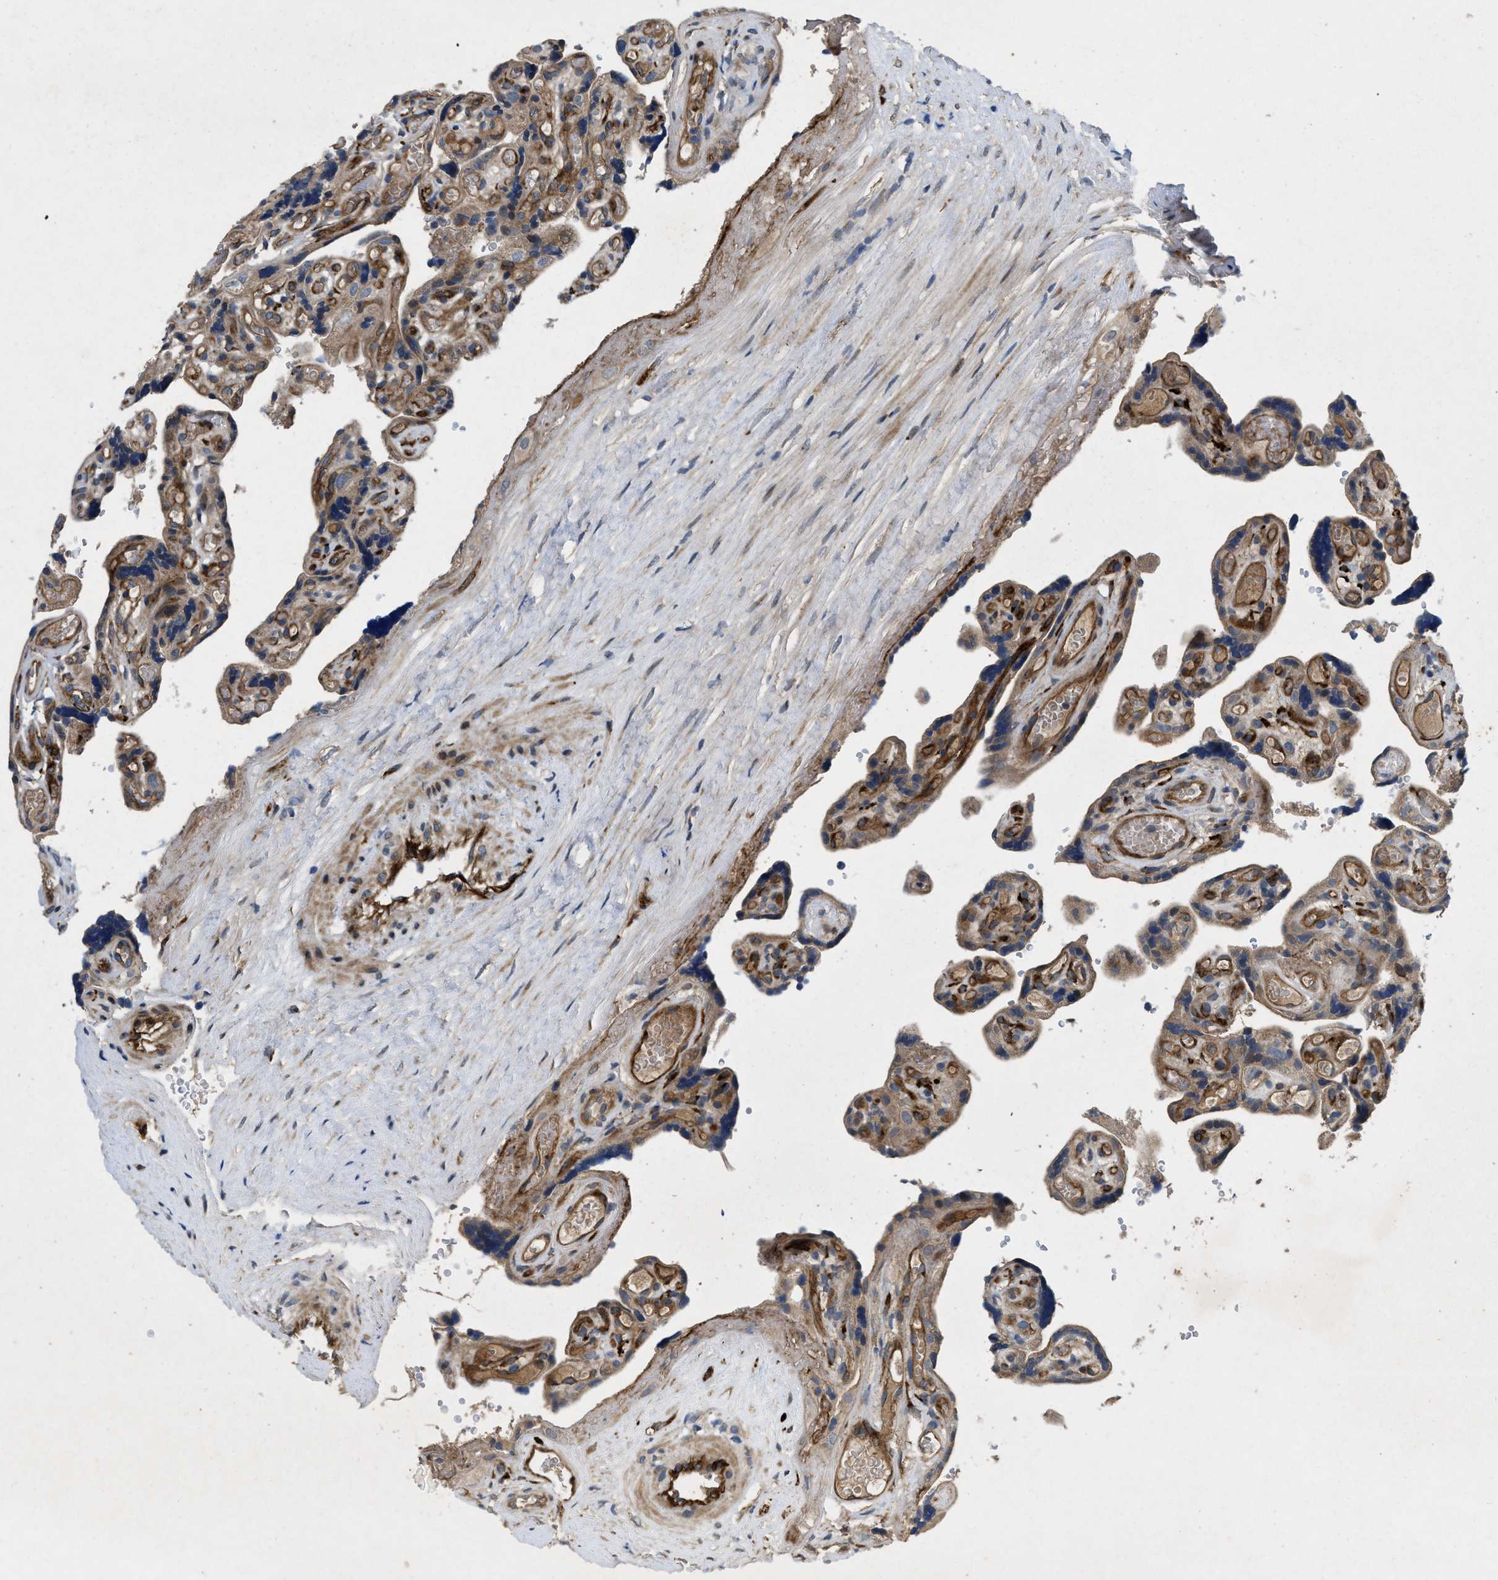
{"staining": {"intensity": "moderate", "quantity": ">75%", "location": "cytoplasmic/membranous"}, "tissue": "placenta", "cell_type": "Decidual cells", "image_type": "normal", "snomed": [{"axis": "morphology", "description": "Normal tissue, NOS"}, {"axis": "topography", "description": "Placenta"}], "caption": "This image demonstrates immunohistochemistry staining of normal placenta, with medium moderate cytoplasmic/membranous staining in approximately >75% of decidual cells.", "gene": "HSPA12B", "patient": {"sex": "female", "age": 30}}